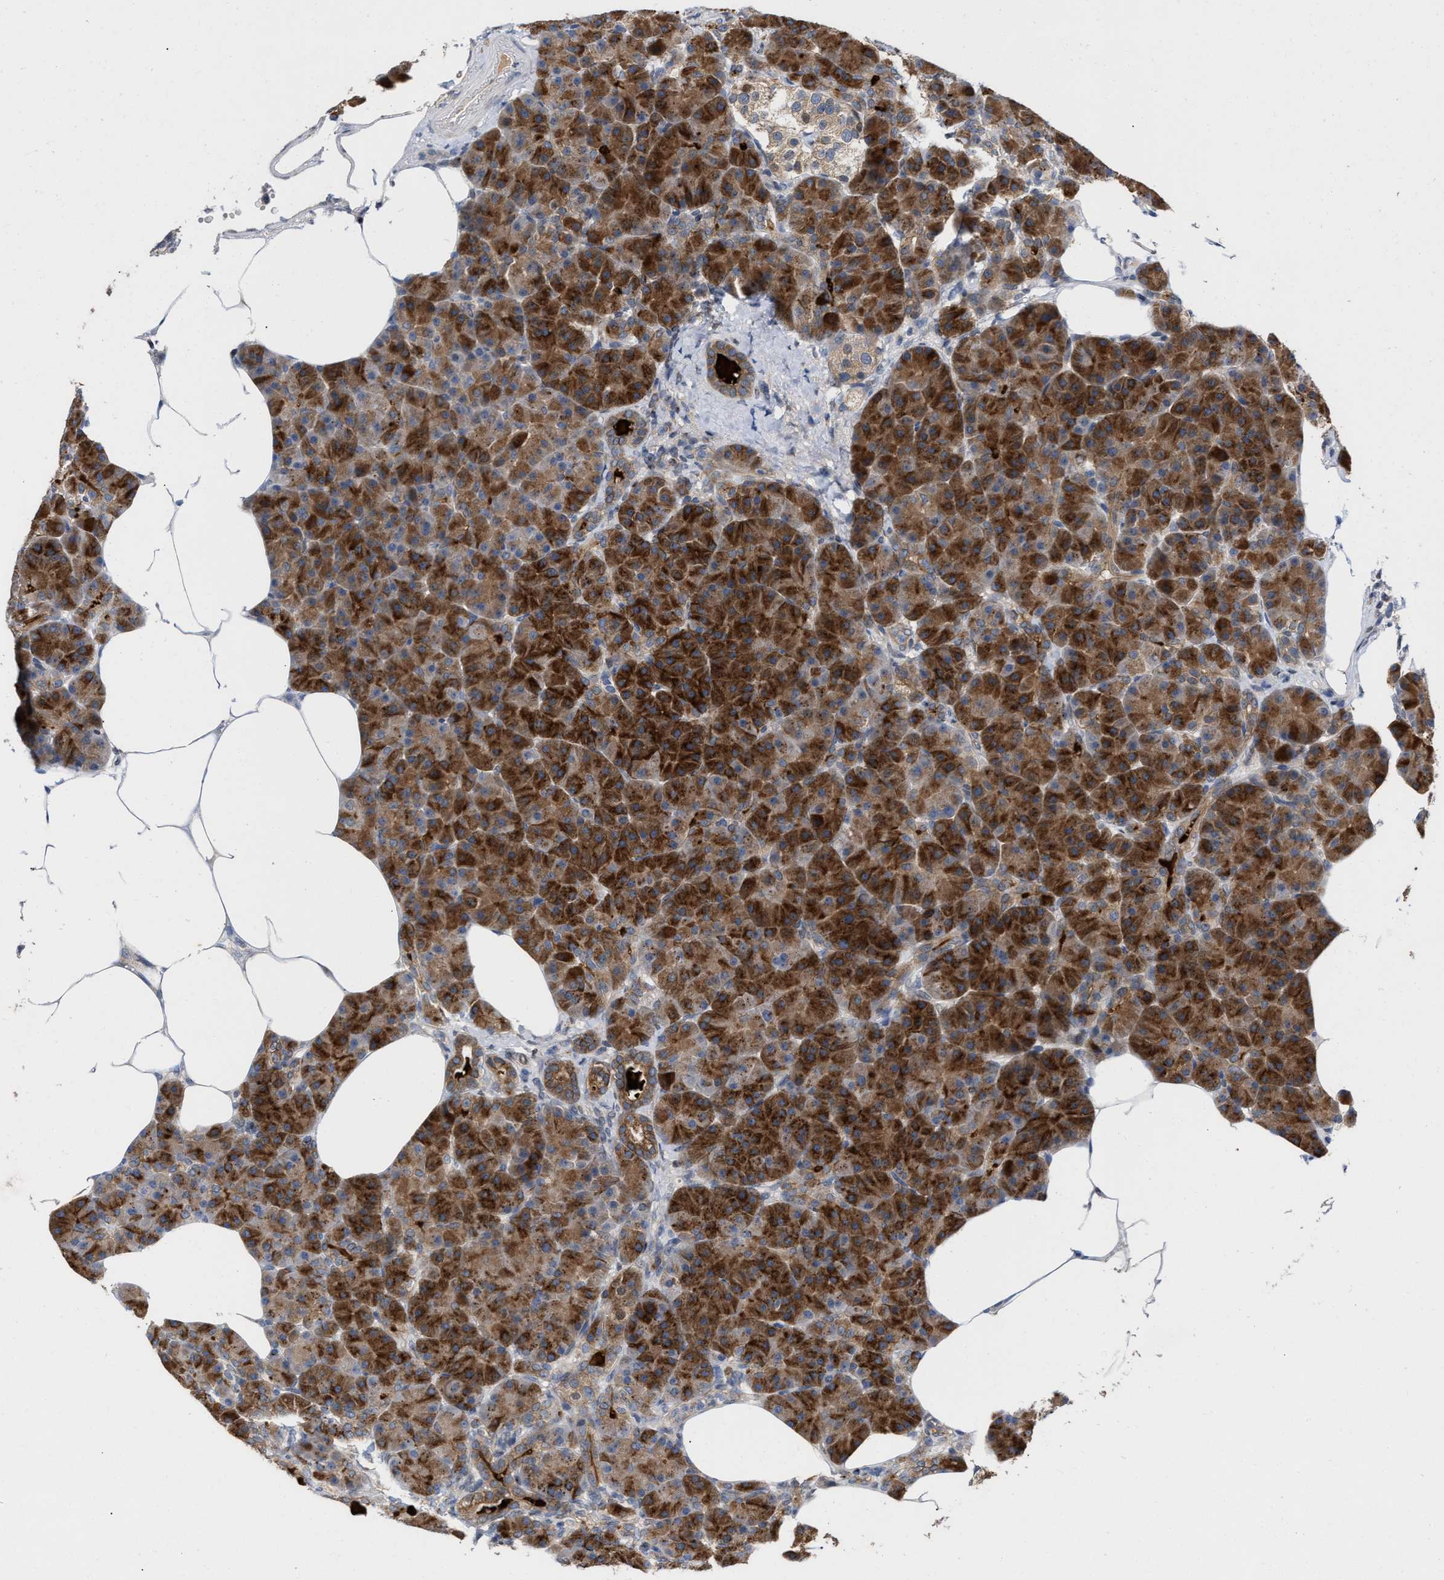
{"staining": {"intensity": "strong", "quantity": ">75%", "location": "cytoplasmic/membranous"}, "tissue": "pancreas", "cell_type": "Exocrine glandular cells", "image_type": "normal", "snomed": [{"axis": "morphology", "description": "Normal tissue, NOS"}, {"axis": "topography", "description": "Pancreas"}], "caption": "Exocrine glandular cells exhibit high levels of strong cytoplasmic/membranous staining in approximately >75% of cells in benign human pancreas.", "gene": "BBLN", "patient": {"sex": "female", "age": 70}}